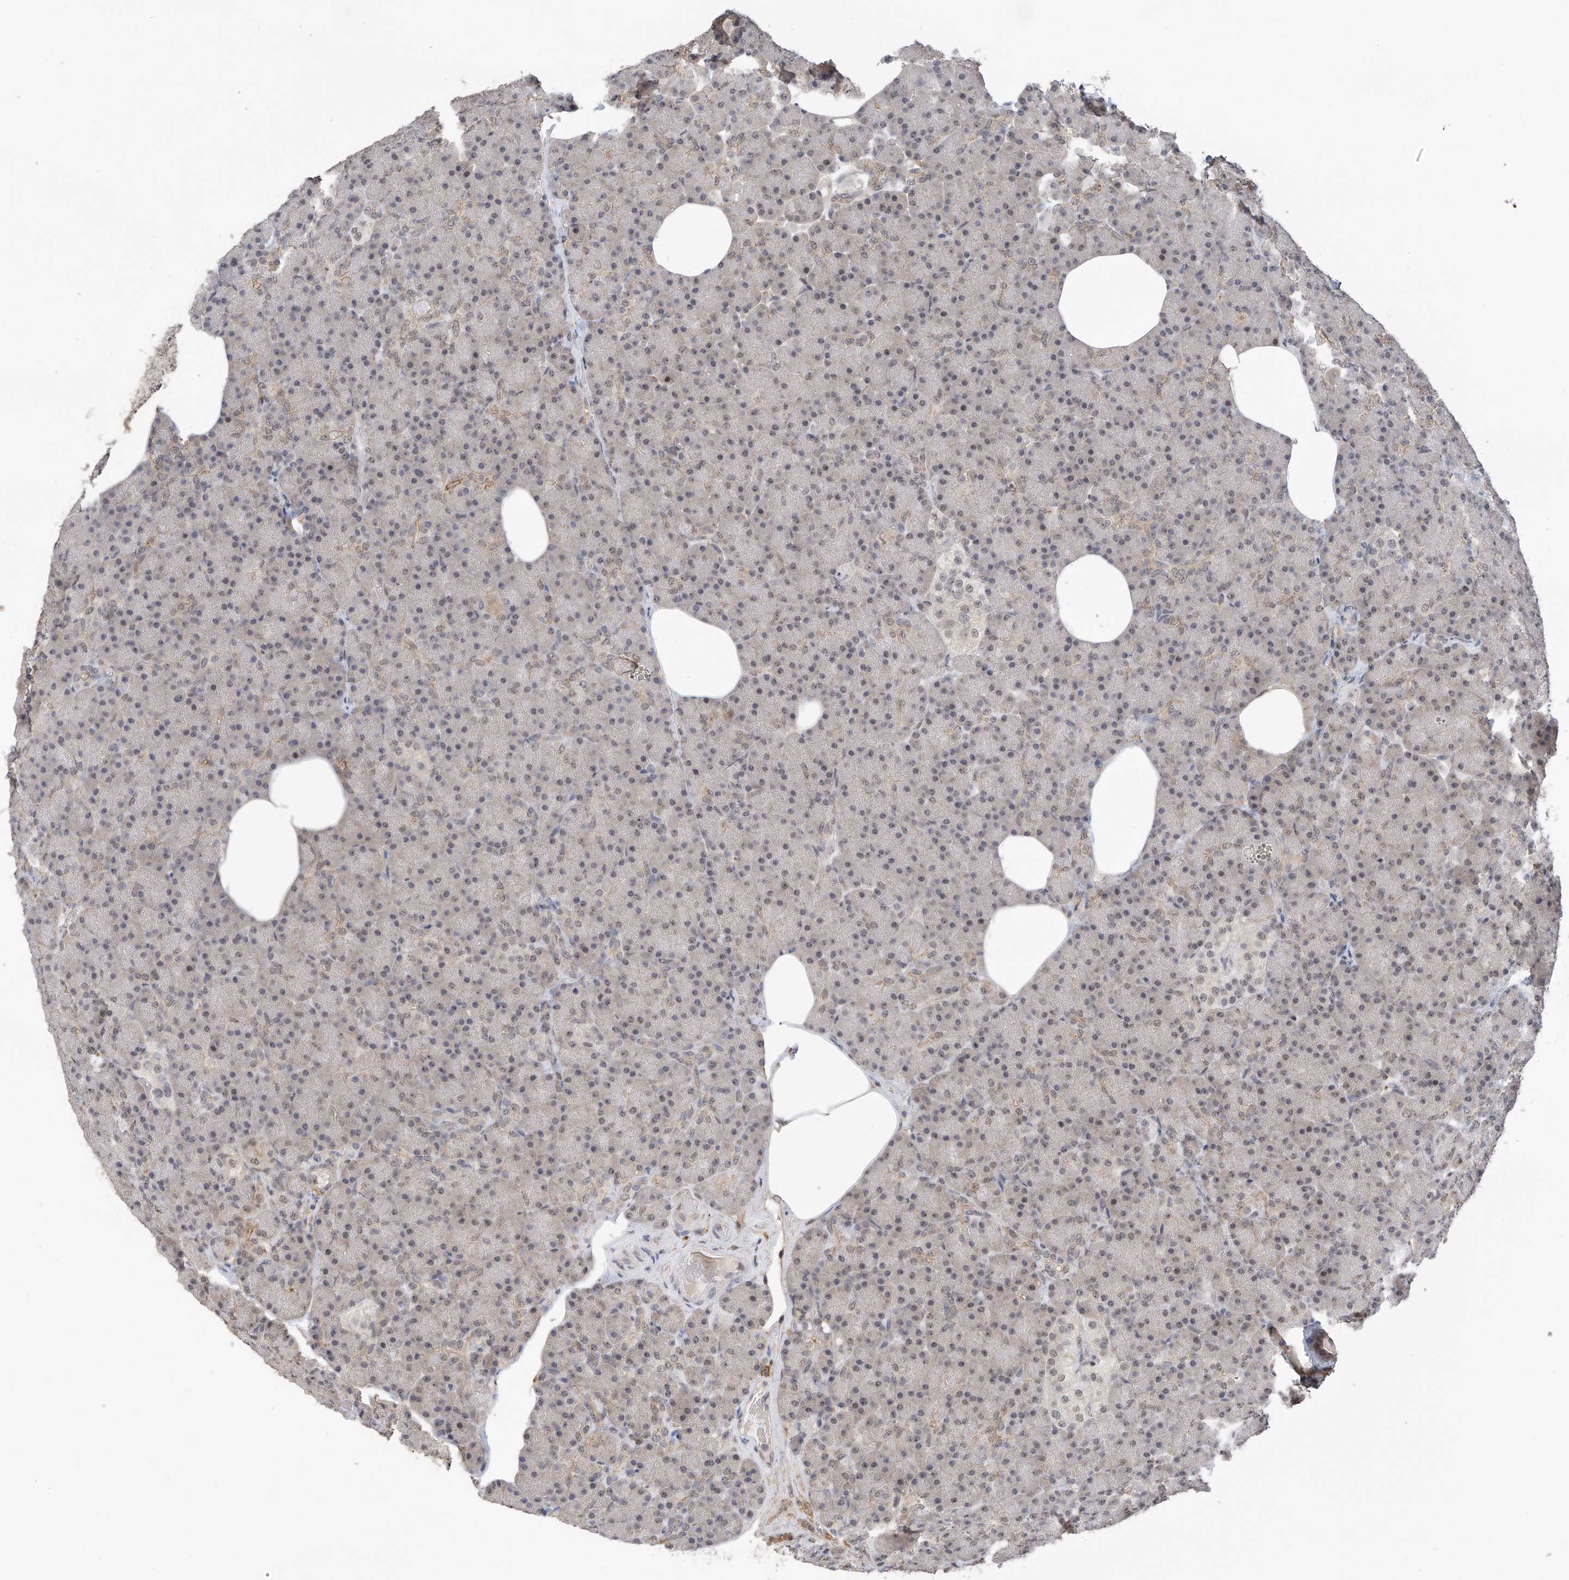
{"staining": {"intensity": "weak", "quantity": "<25%", "location": "nuclear"}, "tissue": "pancreas", "cell_type": "Exocrine glandular cells", "image_type": "normal", "snomed": [{"axis": "morphology", "description": "Normal tissue, NOS"}, {"axis": "topography", "description": "Pancreas"}], "caption": "Immunohistochemical staining of normal human pancreas demonstrates no significant staining in exocrine glandular cells. Nuclei are stained in blue.", "gene": "C1orf131", "patient": {"sex": "female", "age": 43}}